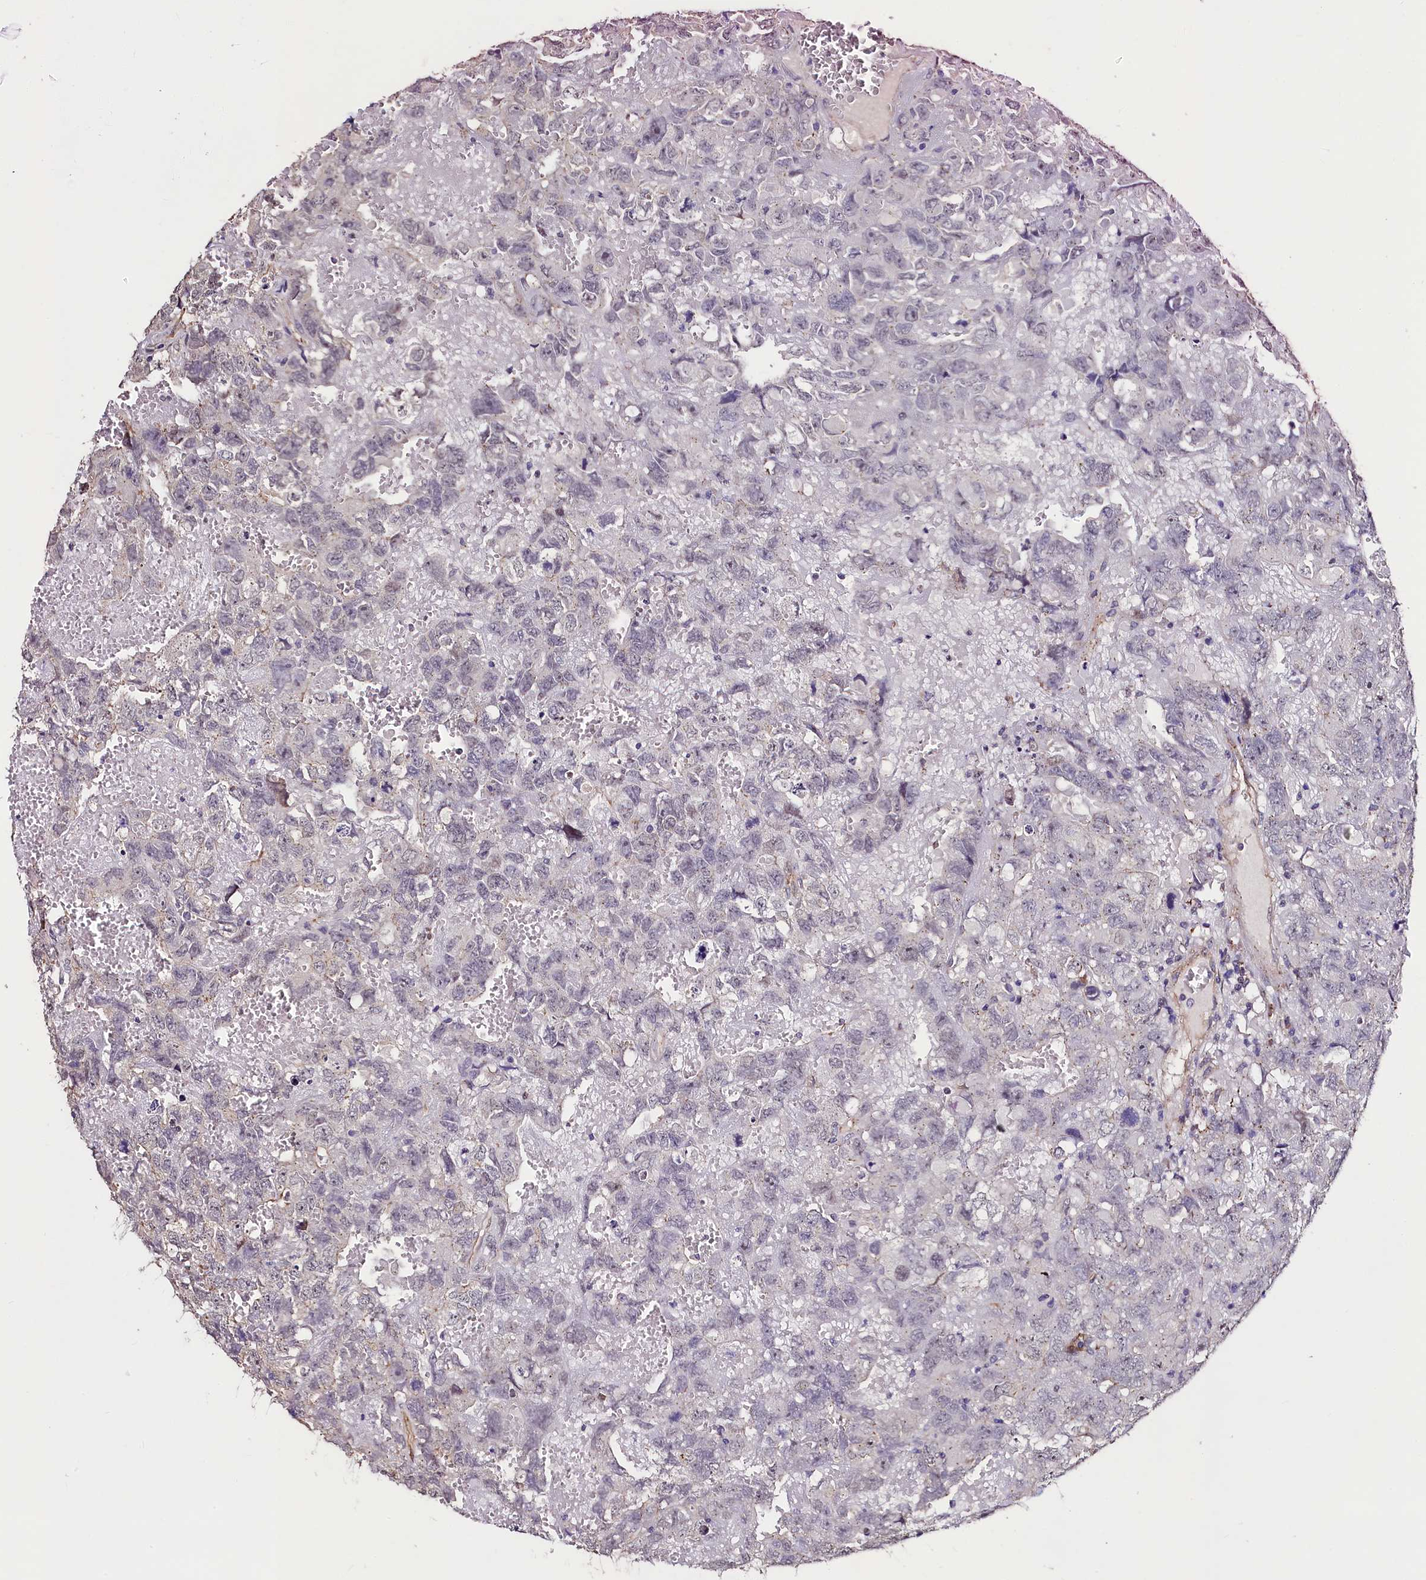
{"staining": {"intensity": "negative", "quantity": "none", "location": "none"}, "tissue": "testis cancer", "cell_type": "Tumor cells", "image_type": "cancer", "snomed": [{"axis": "morphology", "description": "Carcinoma, Embryonal, NOS"}, {"axis": "topography", "description": "Testis"}], "caption": "Tumor cells are negative for protein expression in human testis cancer (embryonal carcinoma).", "gene": "PALM", "patient": {"sex": "male", "age": 45}}